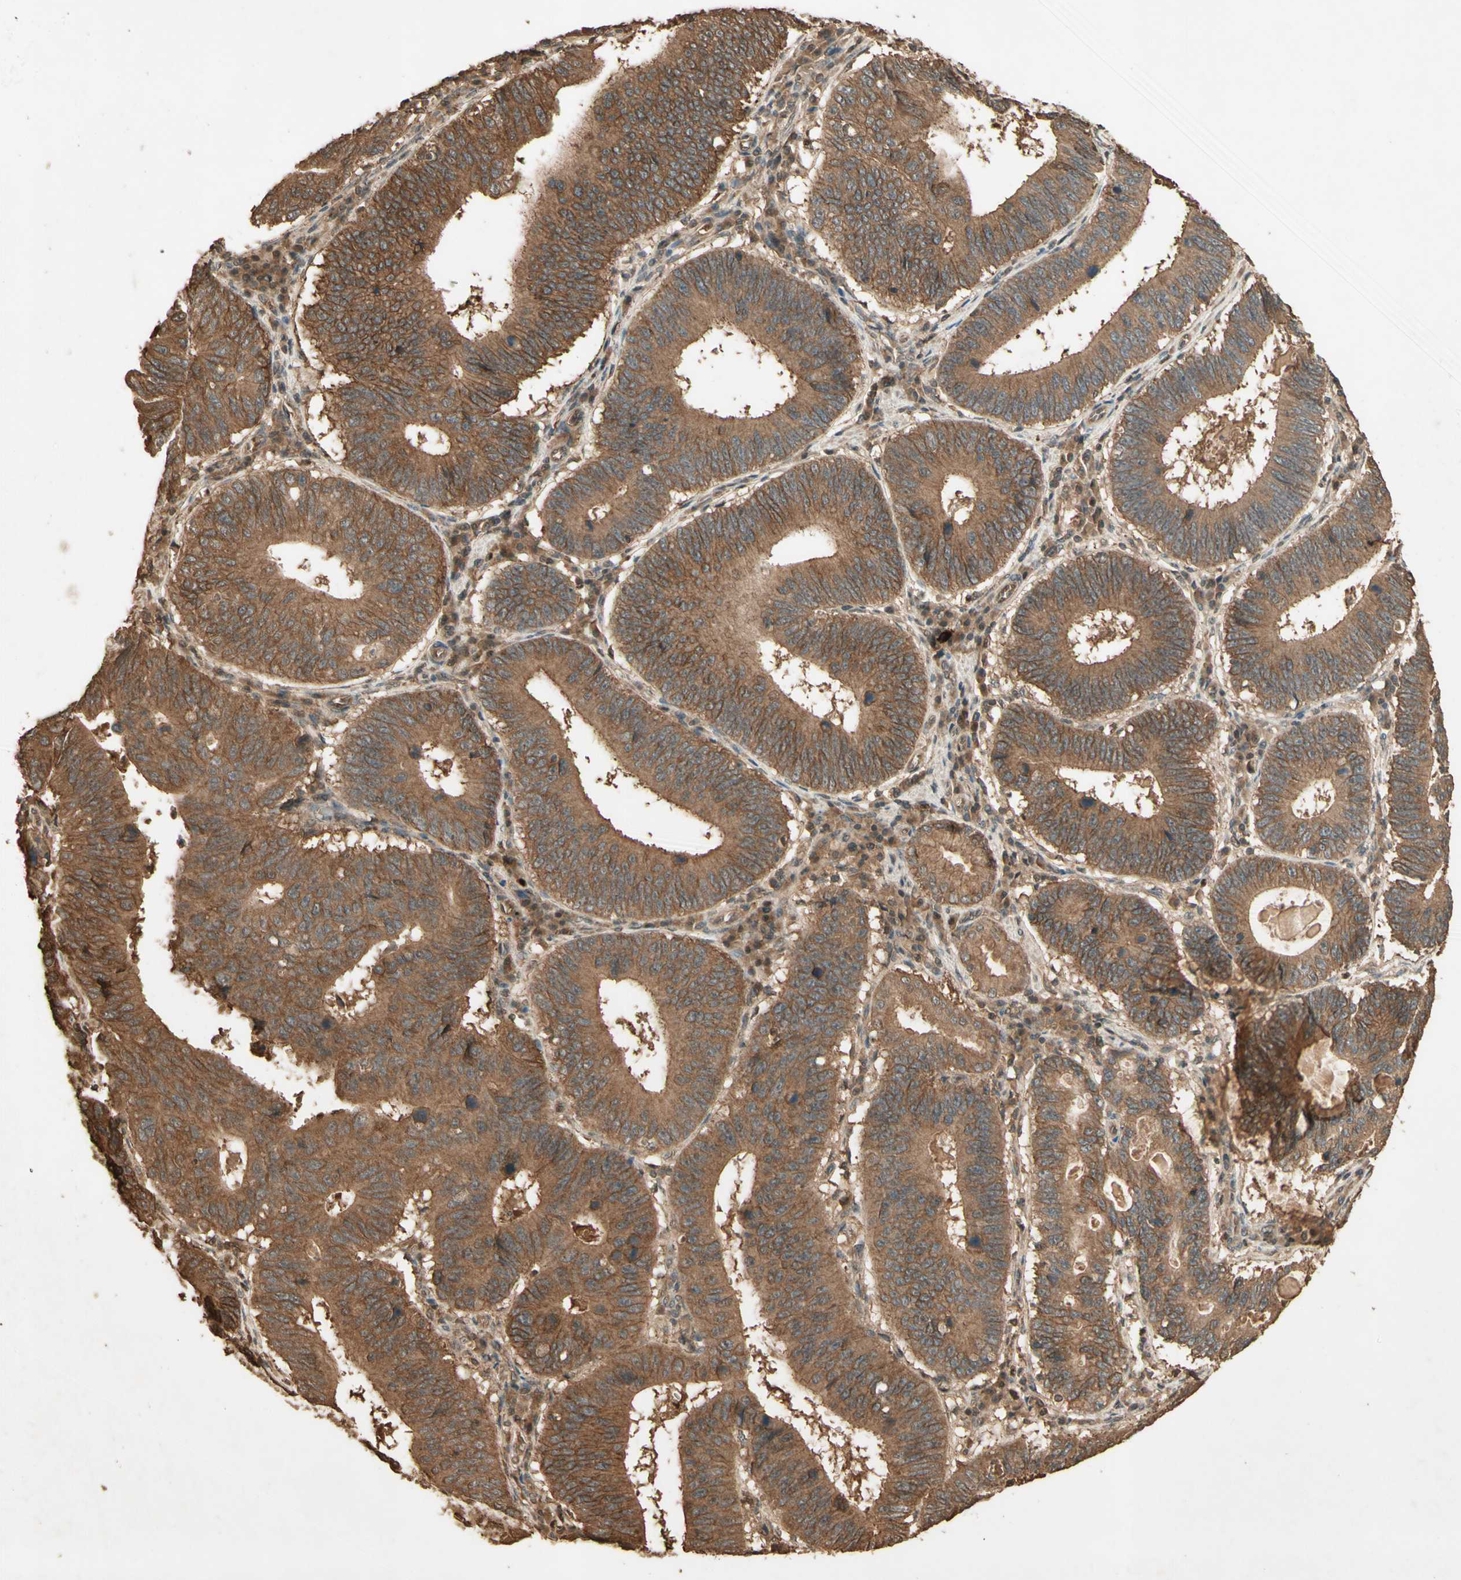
{"staining": {"intensity": "moderate", "quantity": ">75%", "location": "cytoplasmic/membranous"}, "tissue": "stomach cancer", "cell_type": "Tumor cells", "image_type": "cancer", "snomed": [{"axis": "morphology", "description": "Adenocarcinoma, NOS"}, {"axis": "topography", "description": "Stomach"}], "caption": "Tumor cells exhibit medium levels of moderate cytoplasmic/membranous staining in about >75% of cells in human adenocarcinoma (stomach). Nuclei are stained in blue.", "gene": "SMAD9", "patient": {"sex": "male", "age": 59}}